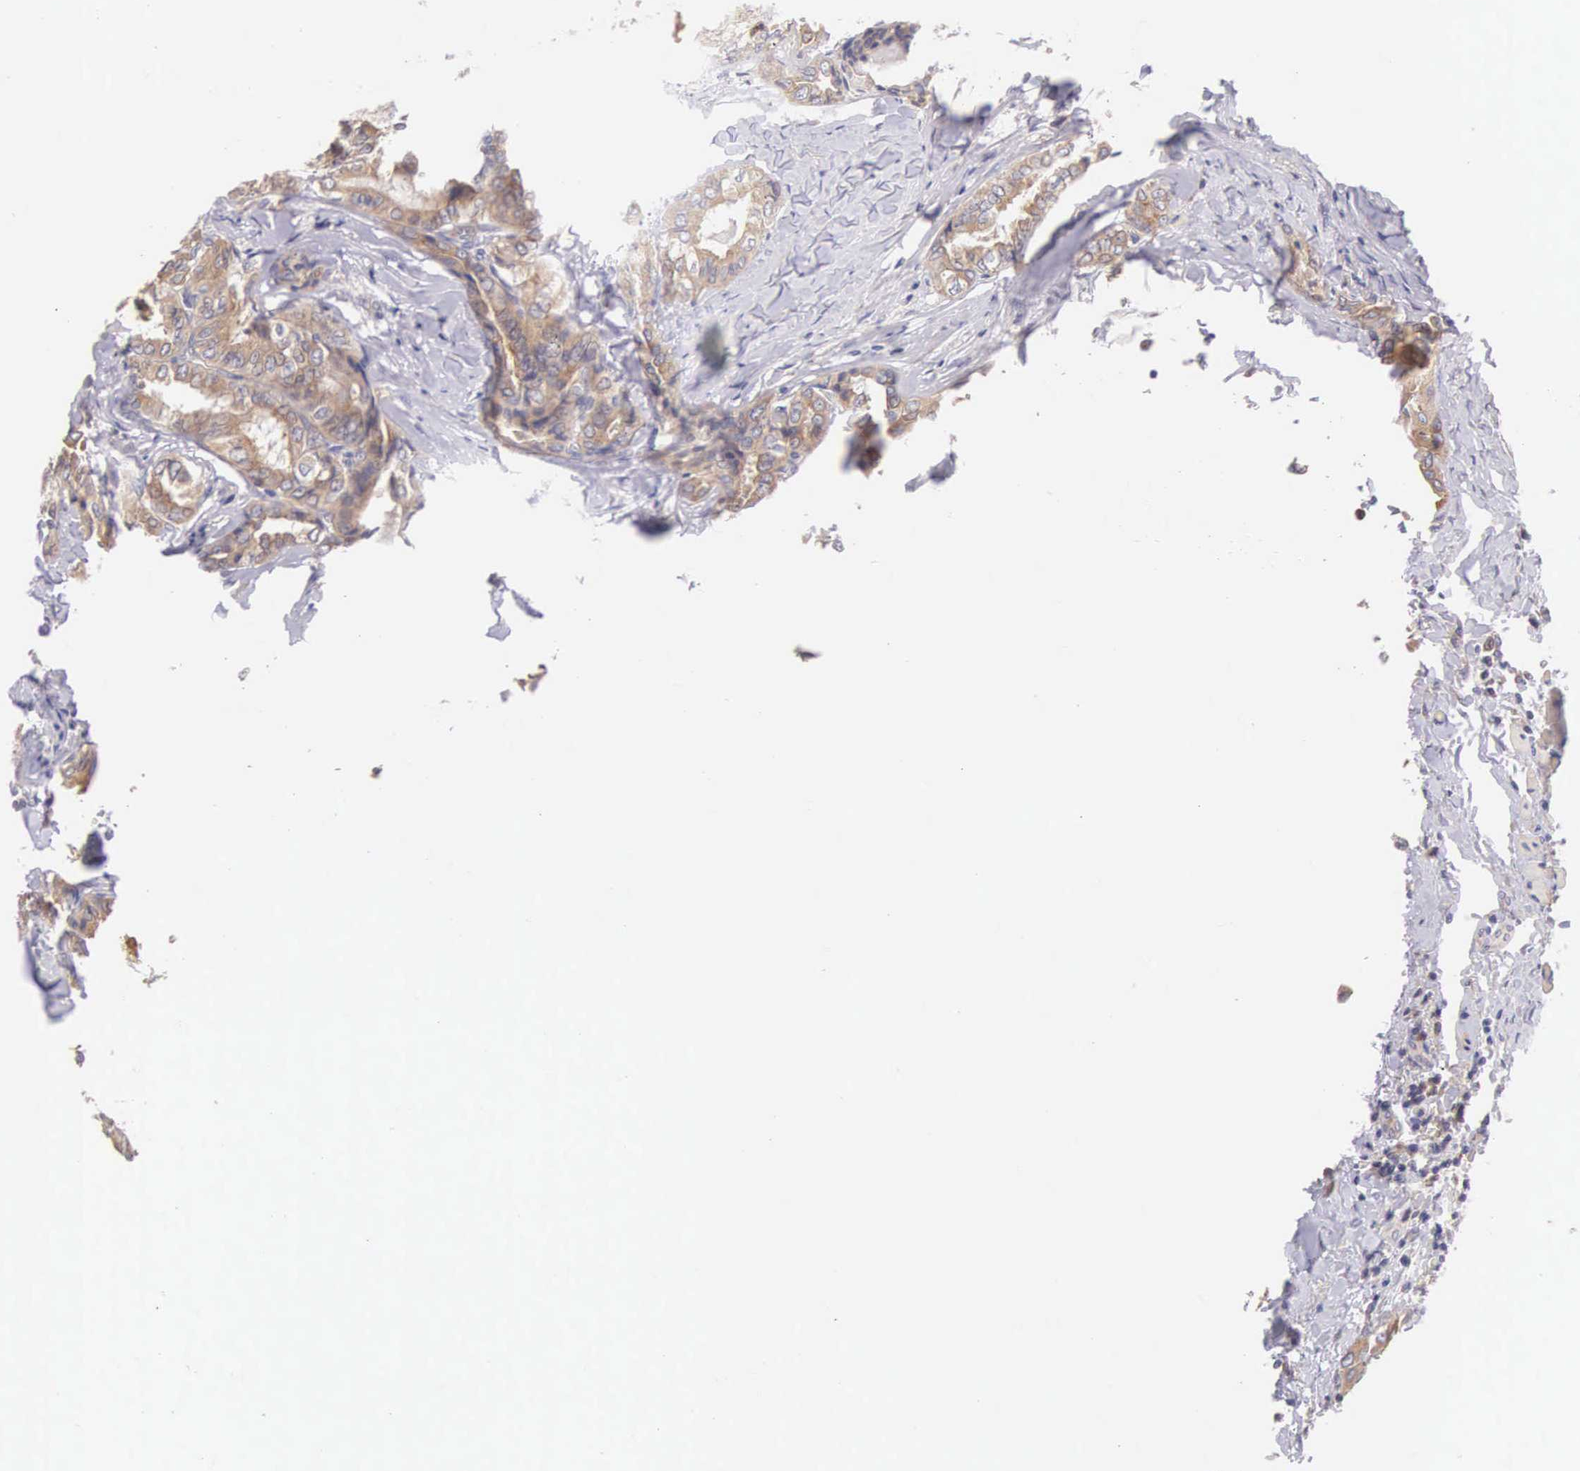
{"staining": {"intensity": "weak", "quantity": ">75%", "location": "cytoplasmic/membranous"}, "tissue": "thyroid cancer", "cell_type": "Tumor cells", "image_type": "cancer", "snomed": [{"axis": "morphology", "description": "Papillary adenocarcinoma, NOS"}, {"axis": "topography", "description": "Thyroid gland"}], "caption": "High-power microscopy captured an immunohistochemistry (IHC) histopathology image of papillary adenocarcinoma (thyroid), revealing weak cytoplasmic/membranous positivity in about >75% of tumor cells.", "gene": "NSDHL", "patient": {"sex": "female", "age": 71}}